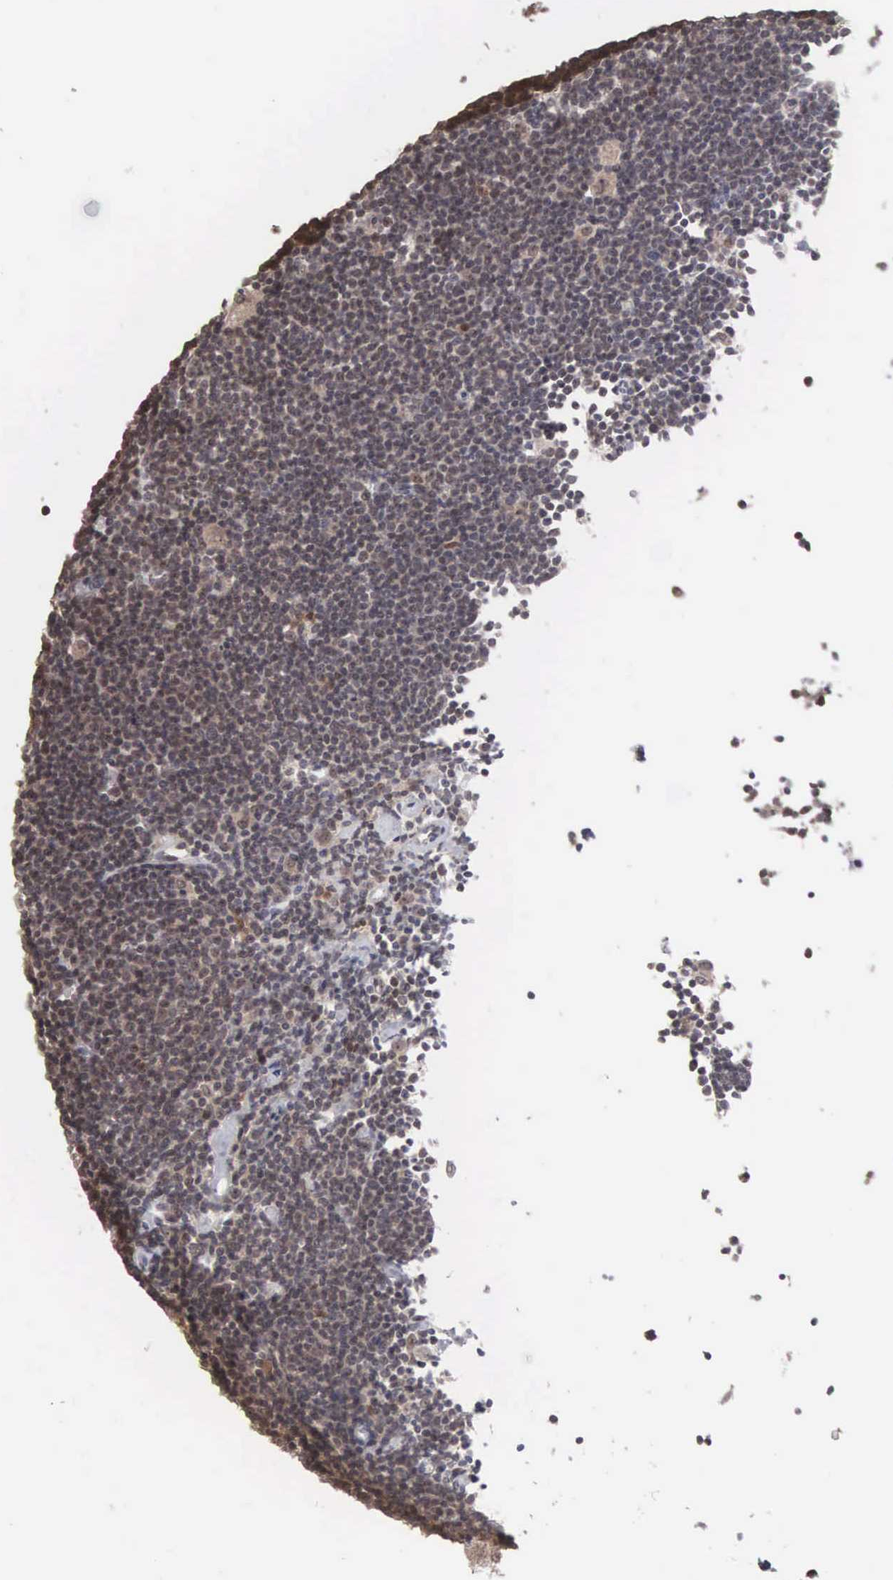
{"staining": {"intensity": "negative", "quantity": "none", "location": "none"}, "tissue": "lymphoma", "cell_type": "Tumor cells", "image_type": "cancer", "snomed": [{"axis": "morphology", "description": "Malignant lymphoma, non-Hodgkin's type, Low grade"}, {"axis": "topography", "description": "Lymph node"}], "caption": "IHC photomicrograph of lymphoma stained for a protein (brown), which displays no expression in tumor cells.", "gene": "ACOT4", "patient": {"sex": "male", "age": 65}}